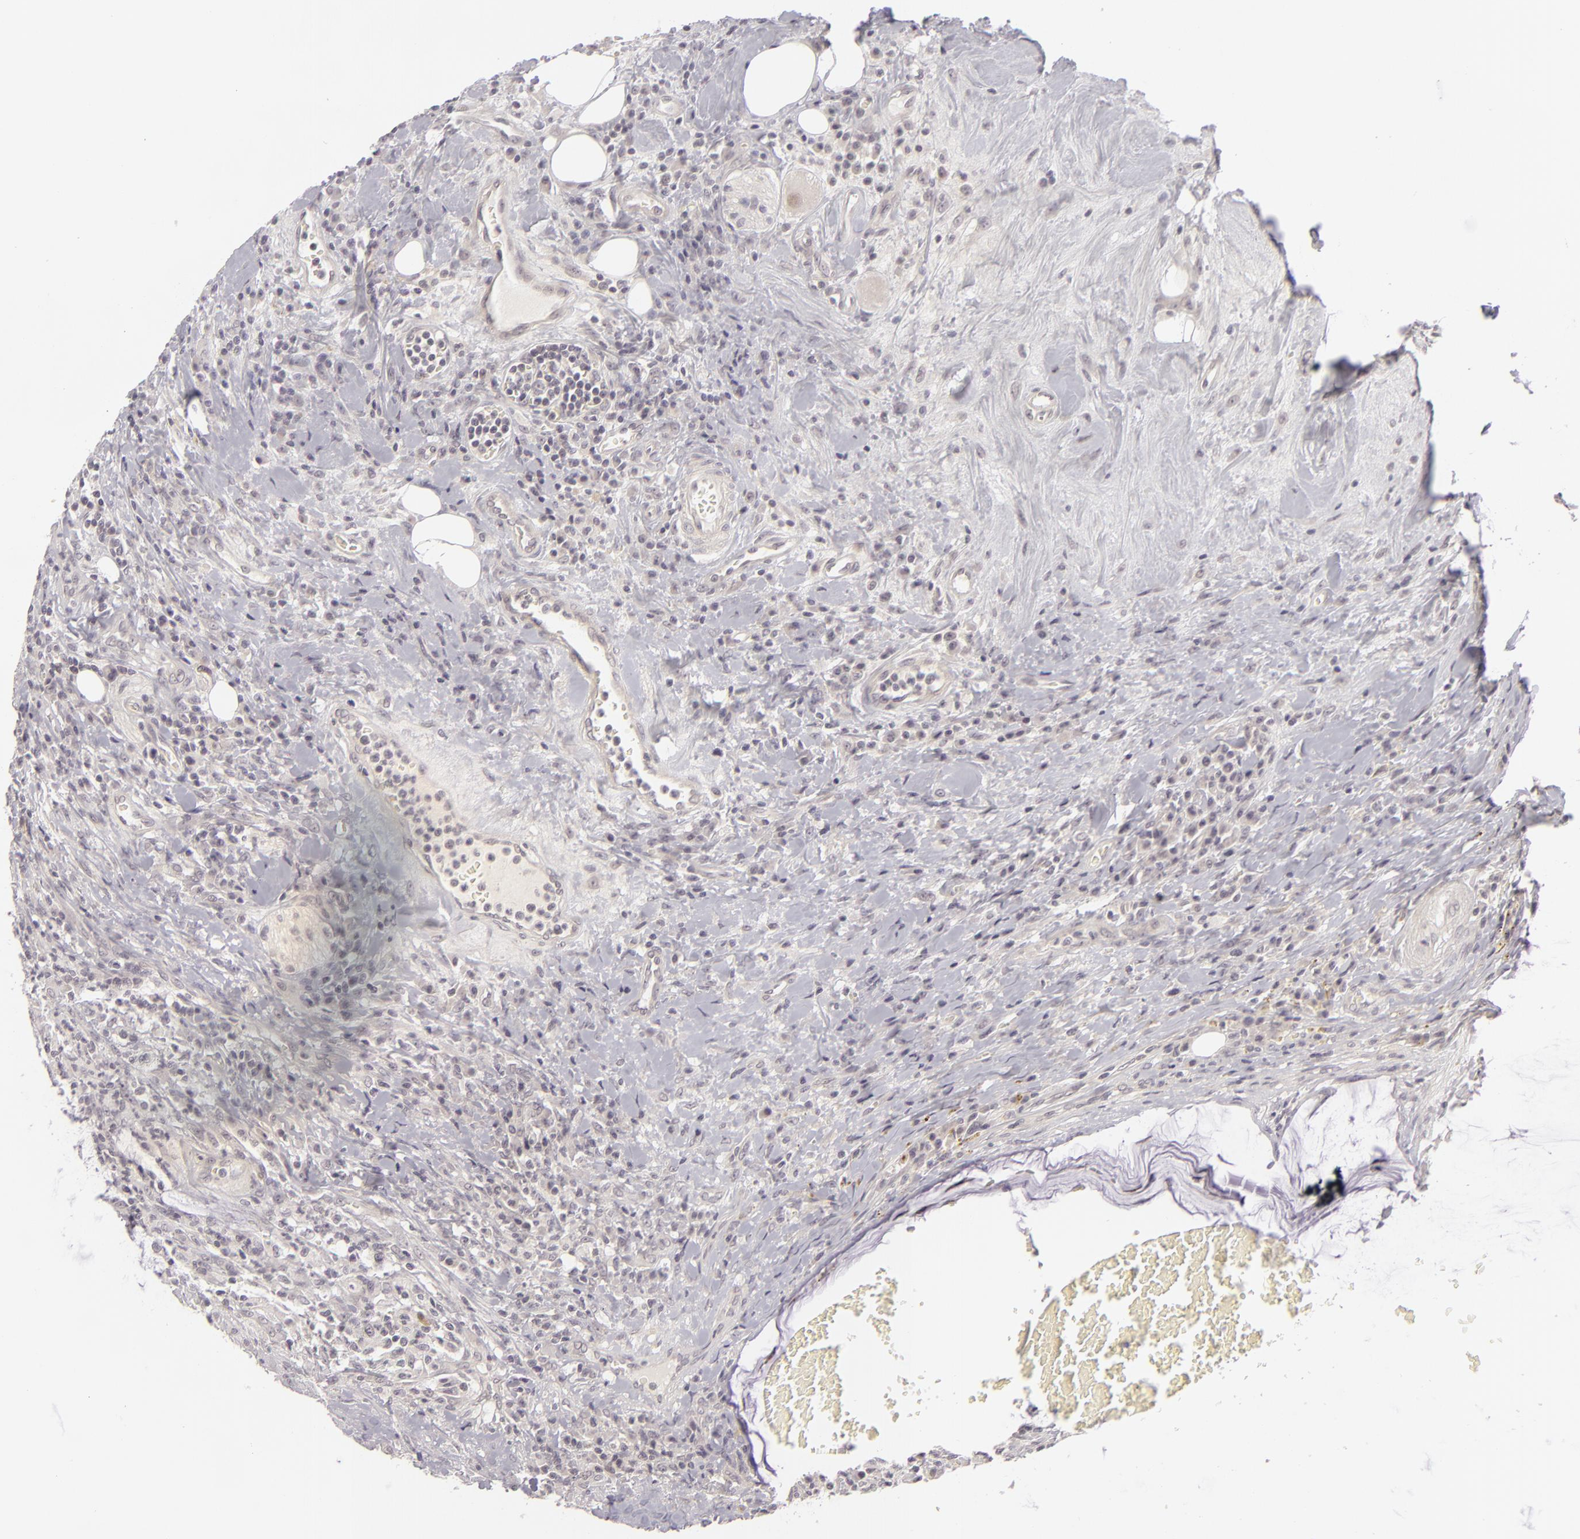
{"staining": {"intensity": "negative", "quantity": "none", "location": "none"}, "tissue": "colorectal cancer", "cell_type": "Tumor cells", "image_type": "cancer", "snomed": [{"axis": "morphology", "description": "Adenocarcinoma, NOS"}, {"axis": "topography", "description": "Colon"}], "caption": "DAB immunohistochemical staining of human colorectal cancer (adenocarcinoma) shows no significant expression in tumor cells.", "gene": "DLG3", "patient": {"sex": "male", "age": 54}}